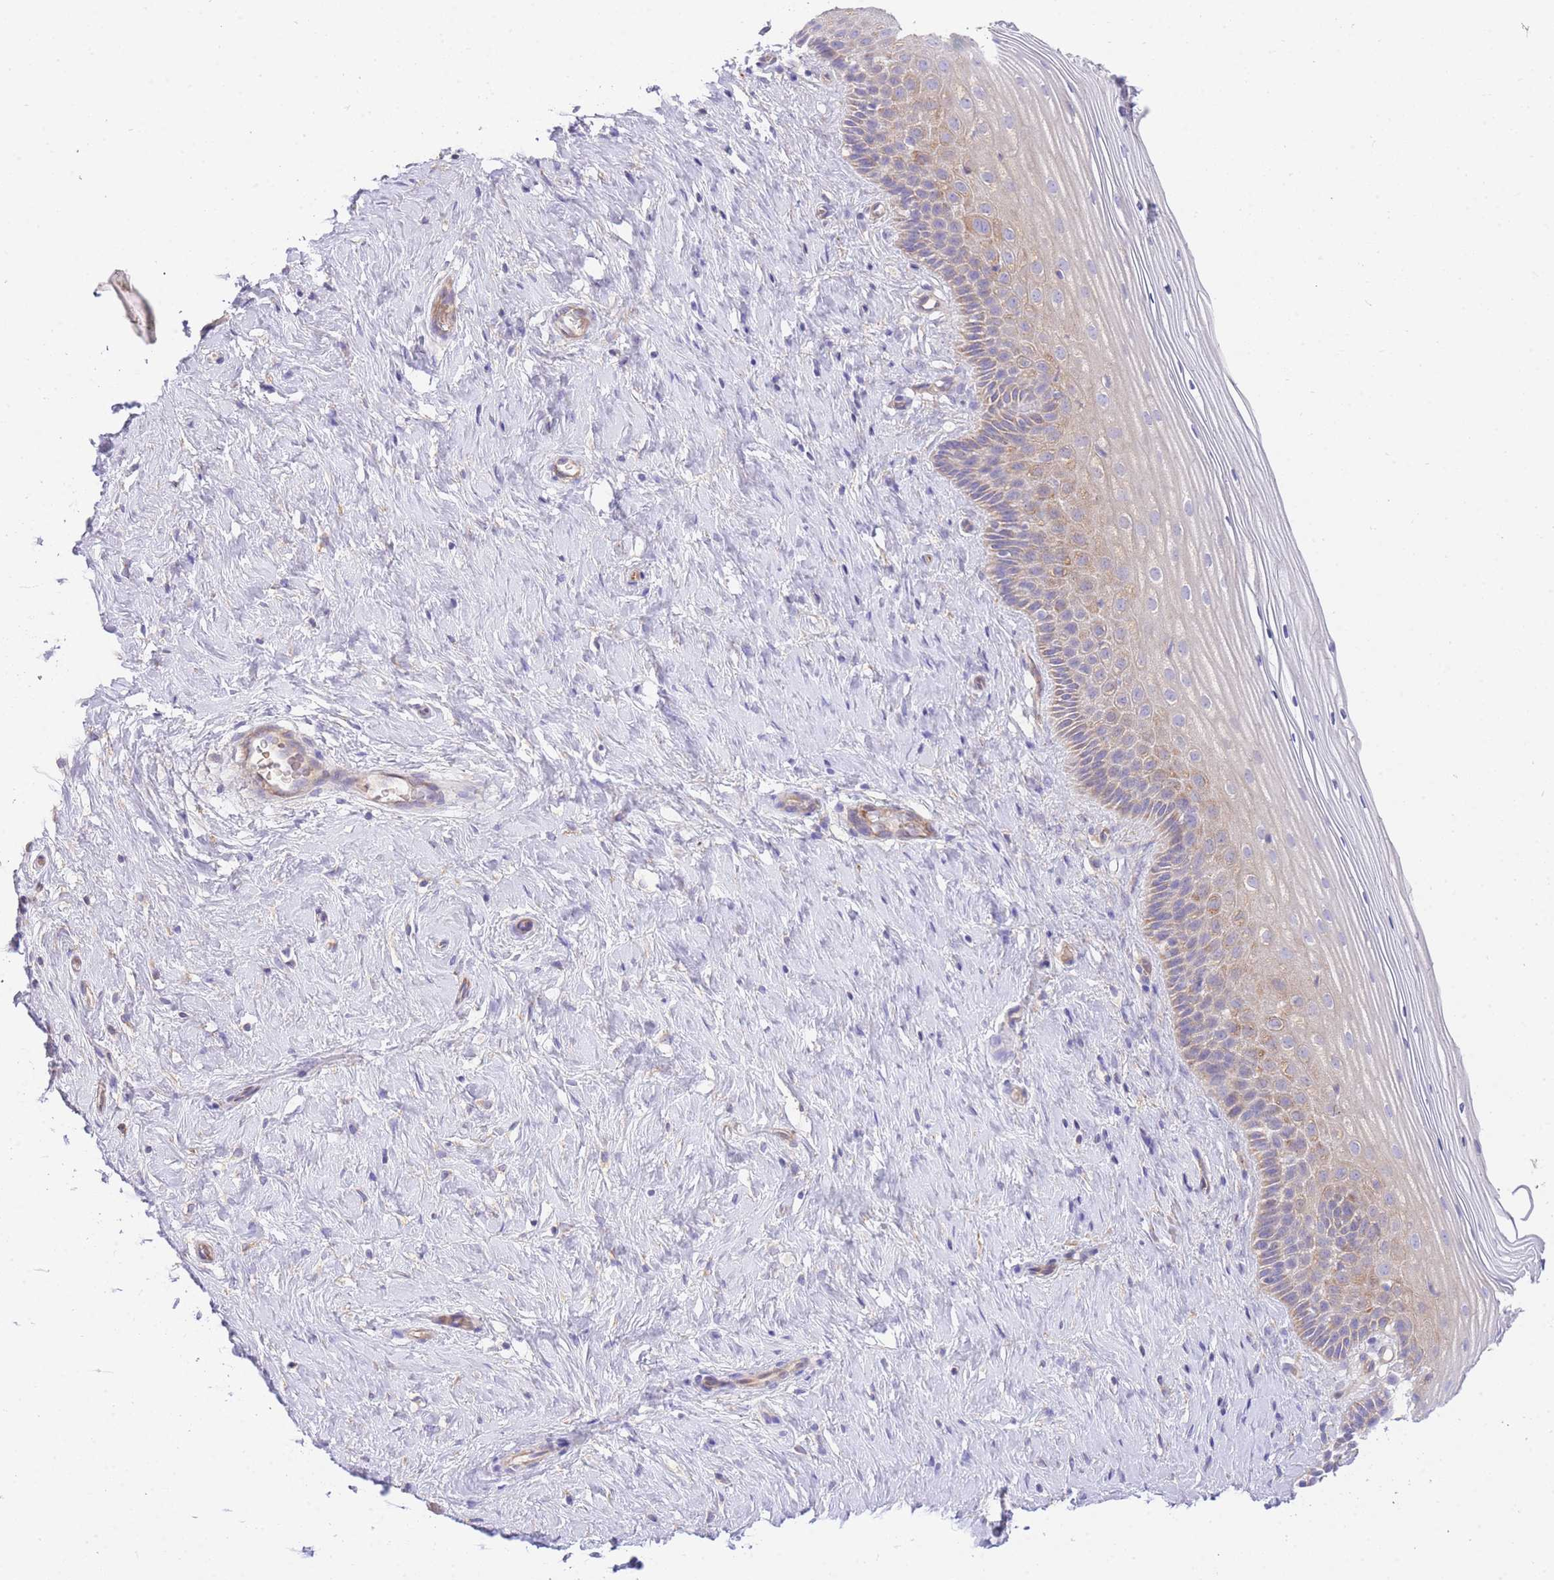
{"staining": {"intensity": "weak", "quantity": "25%-75%", "location": "cytoplasmic/membranous"}, "tissue": "cervix", "cell_type": "Squamous epithelial cells", "image_type": "normal", "snomed": [{"axis": "morphology", "description": "Normal tissue, NOS"}, {"axis": "topography", "description": "Cervix"}], "caption": "Squamous epithelial cells display low levels of weak cytoplasmic/membranous expression in approximately 25%-75% of cells in normal cervix.", "gene": "INSYN2B", "patient": {"sex": "female", "age": 33}}